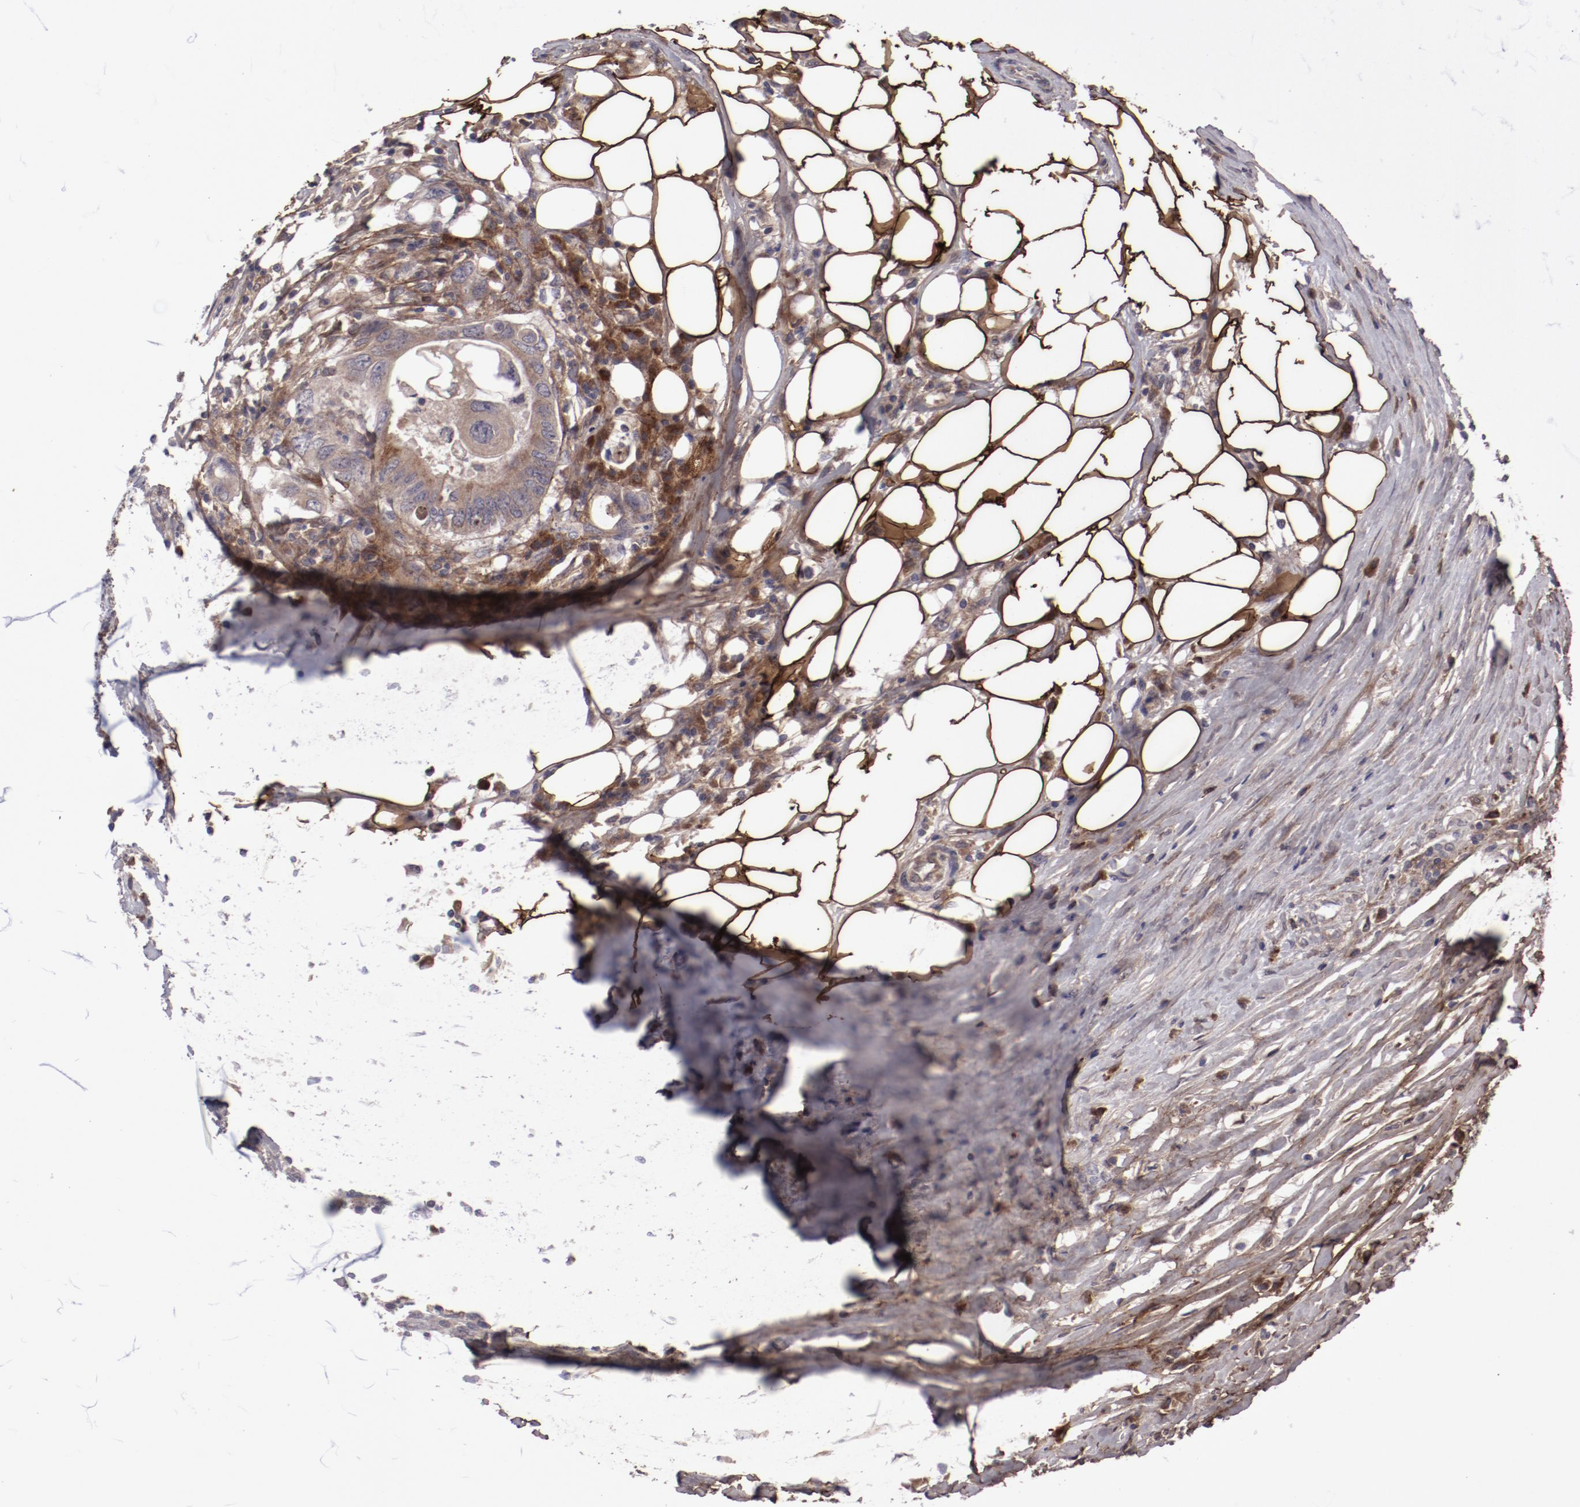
{"staining": {"intensity": "weak", "quantity": ">75%", "location": "cytoplasmic/membranous"}, "tissue": "colorectal cancer", "cell_type": "Tumor cells", "image_type": "cancer", "snomed": [{"axis": "morphology", "description": "Adenocarcinoma, NOS"}, {"axis": "topography", "description": "Colon"}], "caption": "Adenocarcinoma (colorectal) stained with DAB (3,3'-diaminobenzidine) IHC shows low levels of weak cytoplasmic/membranous staining in about >75% of tumor cells.", "gene": "IL12A", "patient": {"sex": "male", "age": 71}}